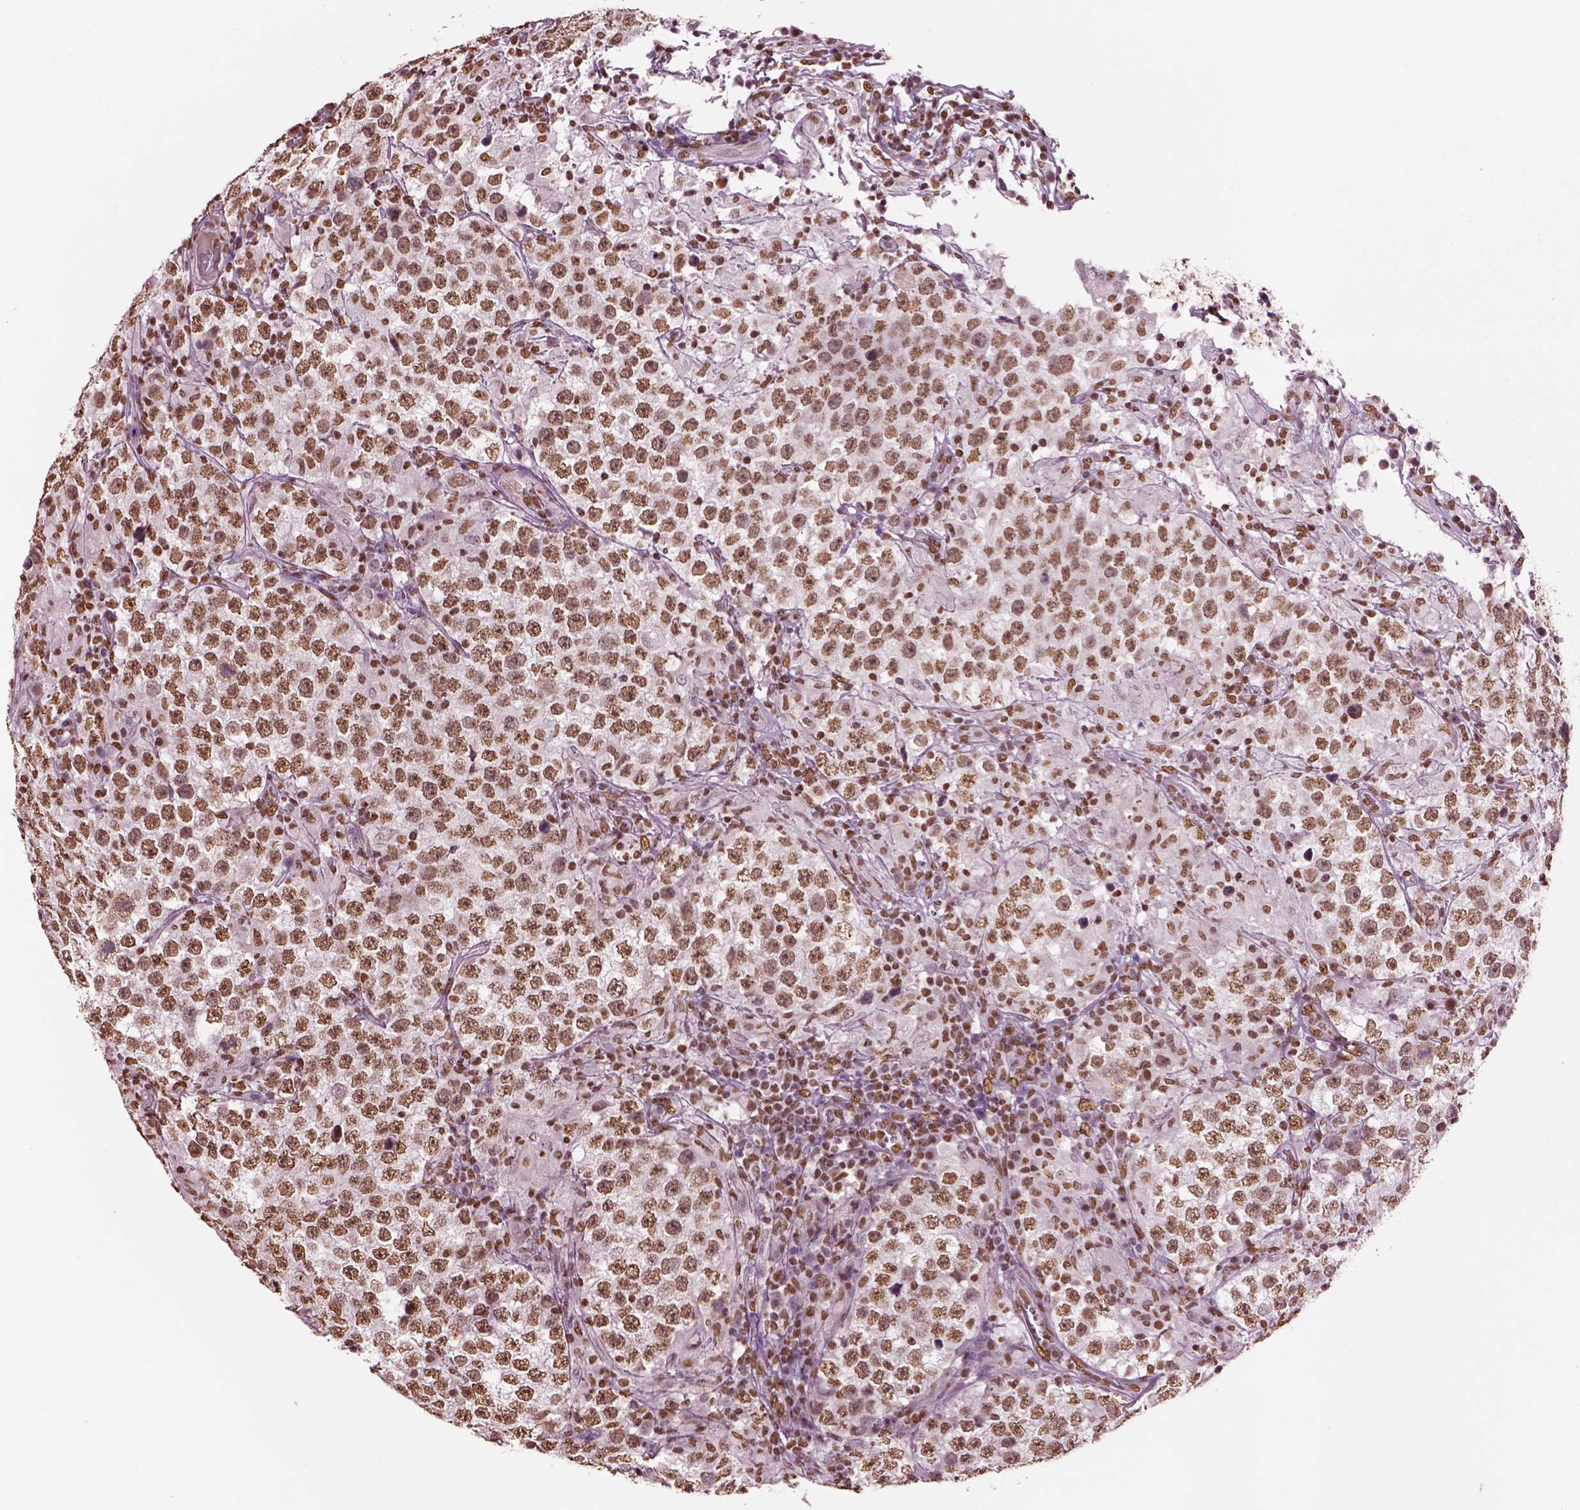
{"staining": {"intensity": "moderate", "quantity": ">75%", "location": "nuclear"}, "tissue": "testis cancer", "cell_type": "Tumor cells", "image_type": "cancer", "snomed": [{"axis": "morphology", "description": "Seminoma, NOS"}, {"axis": "morphology", "description": "Carcinoma, Embryonal, NOS"}, {"axis": "topography", "description": "Testis"}], "caption": "Testis embryonal carcinoma stained for a protein displays moderate nuclear positivity in tumor cells. The staining is performed using DAB brown chromogen to label protein expression. The nuclei are counter-stained blue using hematoxylin.", "gene": "DDX3X", "patient": {"sex": "male", "age": 41}}